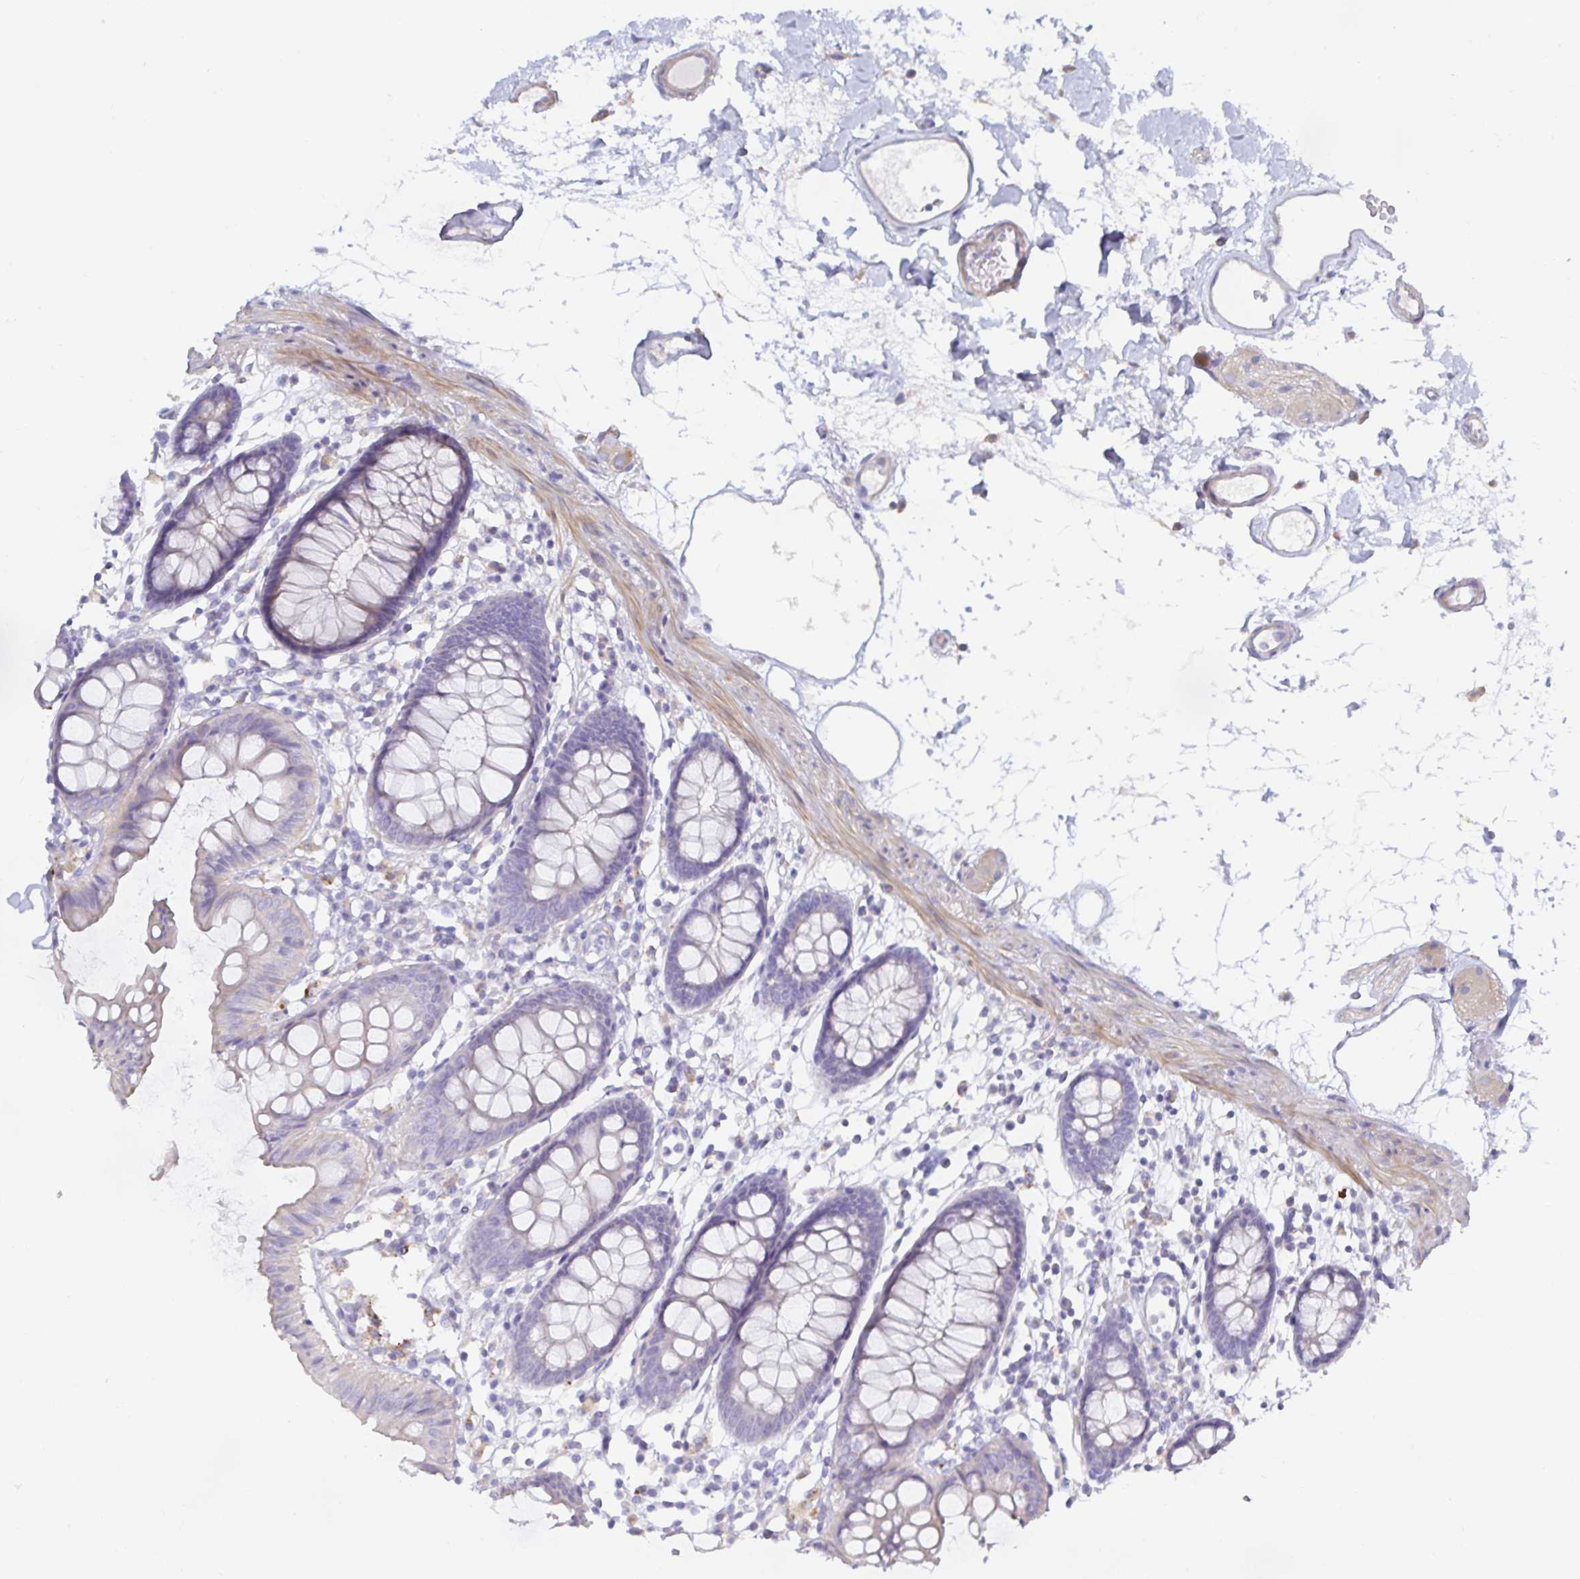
{"staining": {"intensity": "negative", "quantity": "none", "location": "none"}, "tissue": "colon", "cell_type": "Endothelial cells", "image_type": "normal", "snomed": [{"axis": "morphology", "description": "Normal tissue, NOS"}, {"axis": "topography", "description": "Colon"}], "caption": "Immunohistochemistry micrograph of unremarkable colon: colon stained with DAB exhibits no significant protein positivity in endothelial cells.", "gene": "METTL22", "patient": {"sex": "female", "age": 84}}